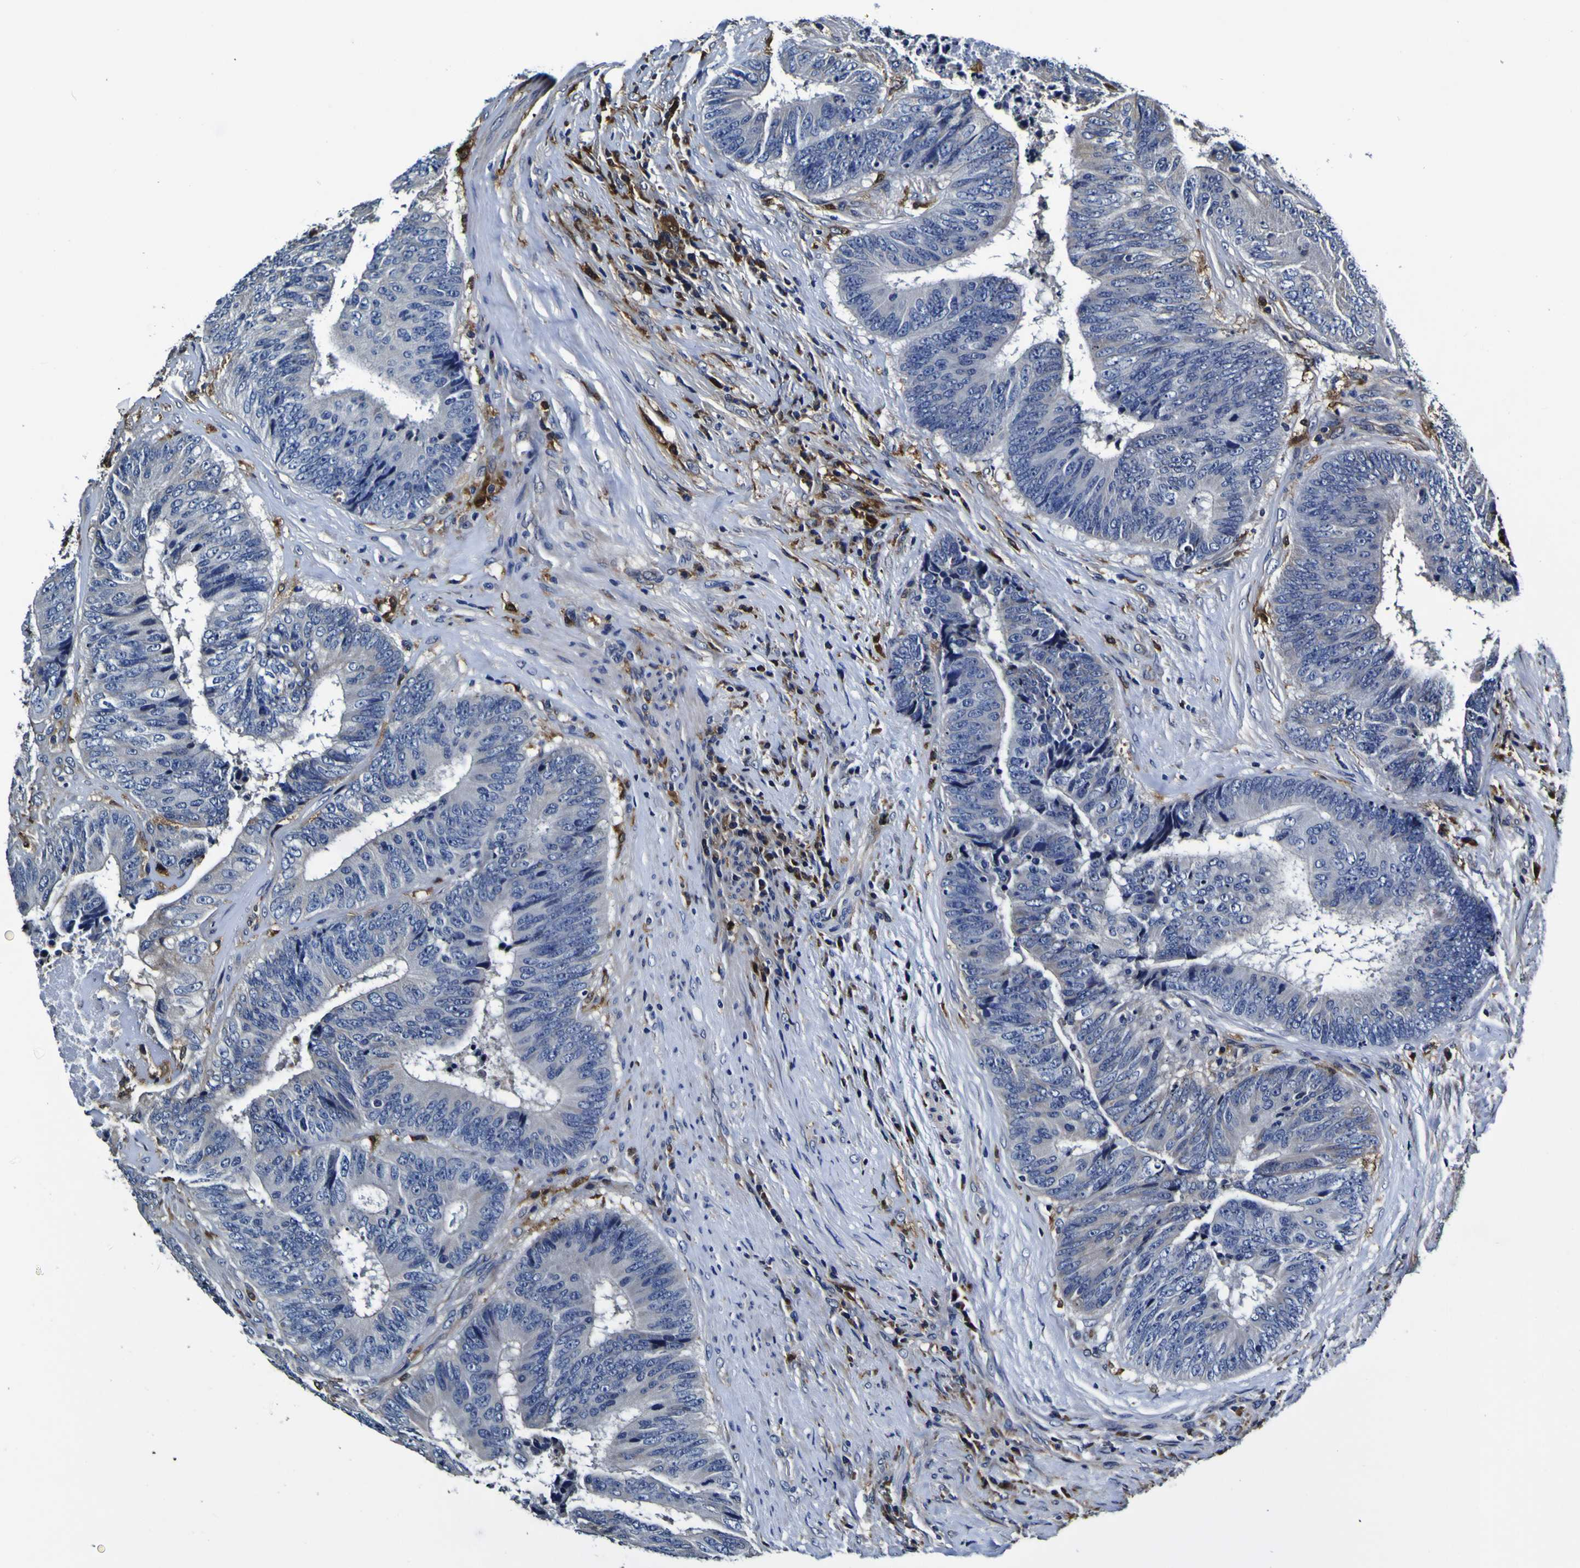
{"staining": {"intensity": "negative", "quantity": "none", "location": "none"}, "tissue": "colorectal cancer", "cell_type": "Tumor cells", "image_type": "cancer", "snomed": [{"axis": "morphology", "description": "Adenocarcinoma, NOS"}, {"axis": "topography", "description": "Rectum"}], "caption": "DAB (3,3'-diaminobenzidine) immunohistochemical staining of colorectal cancer (adenocarcinoma) reveals no significant positivity in tumor cells.", "gene": "GPX1", "patient": {"sex": "male", "age": 72}}